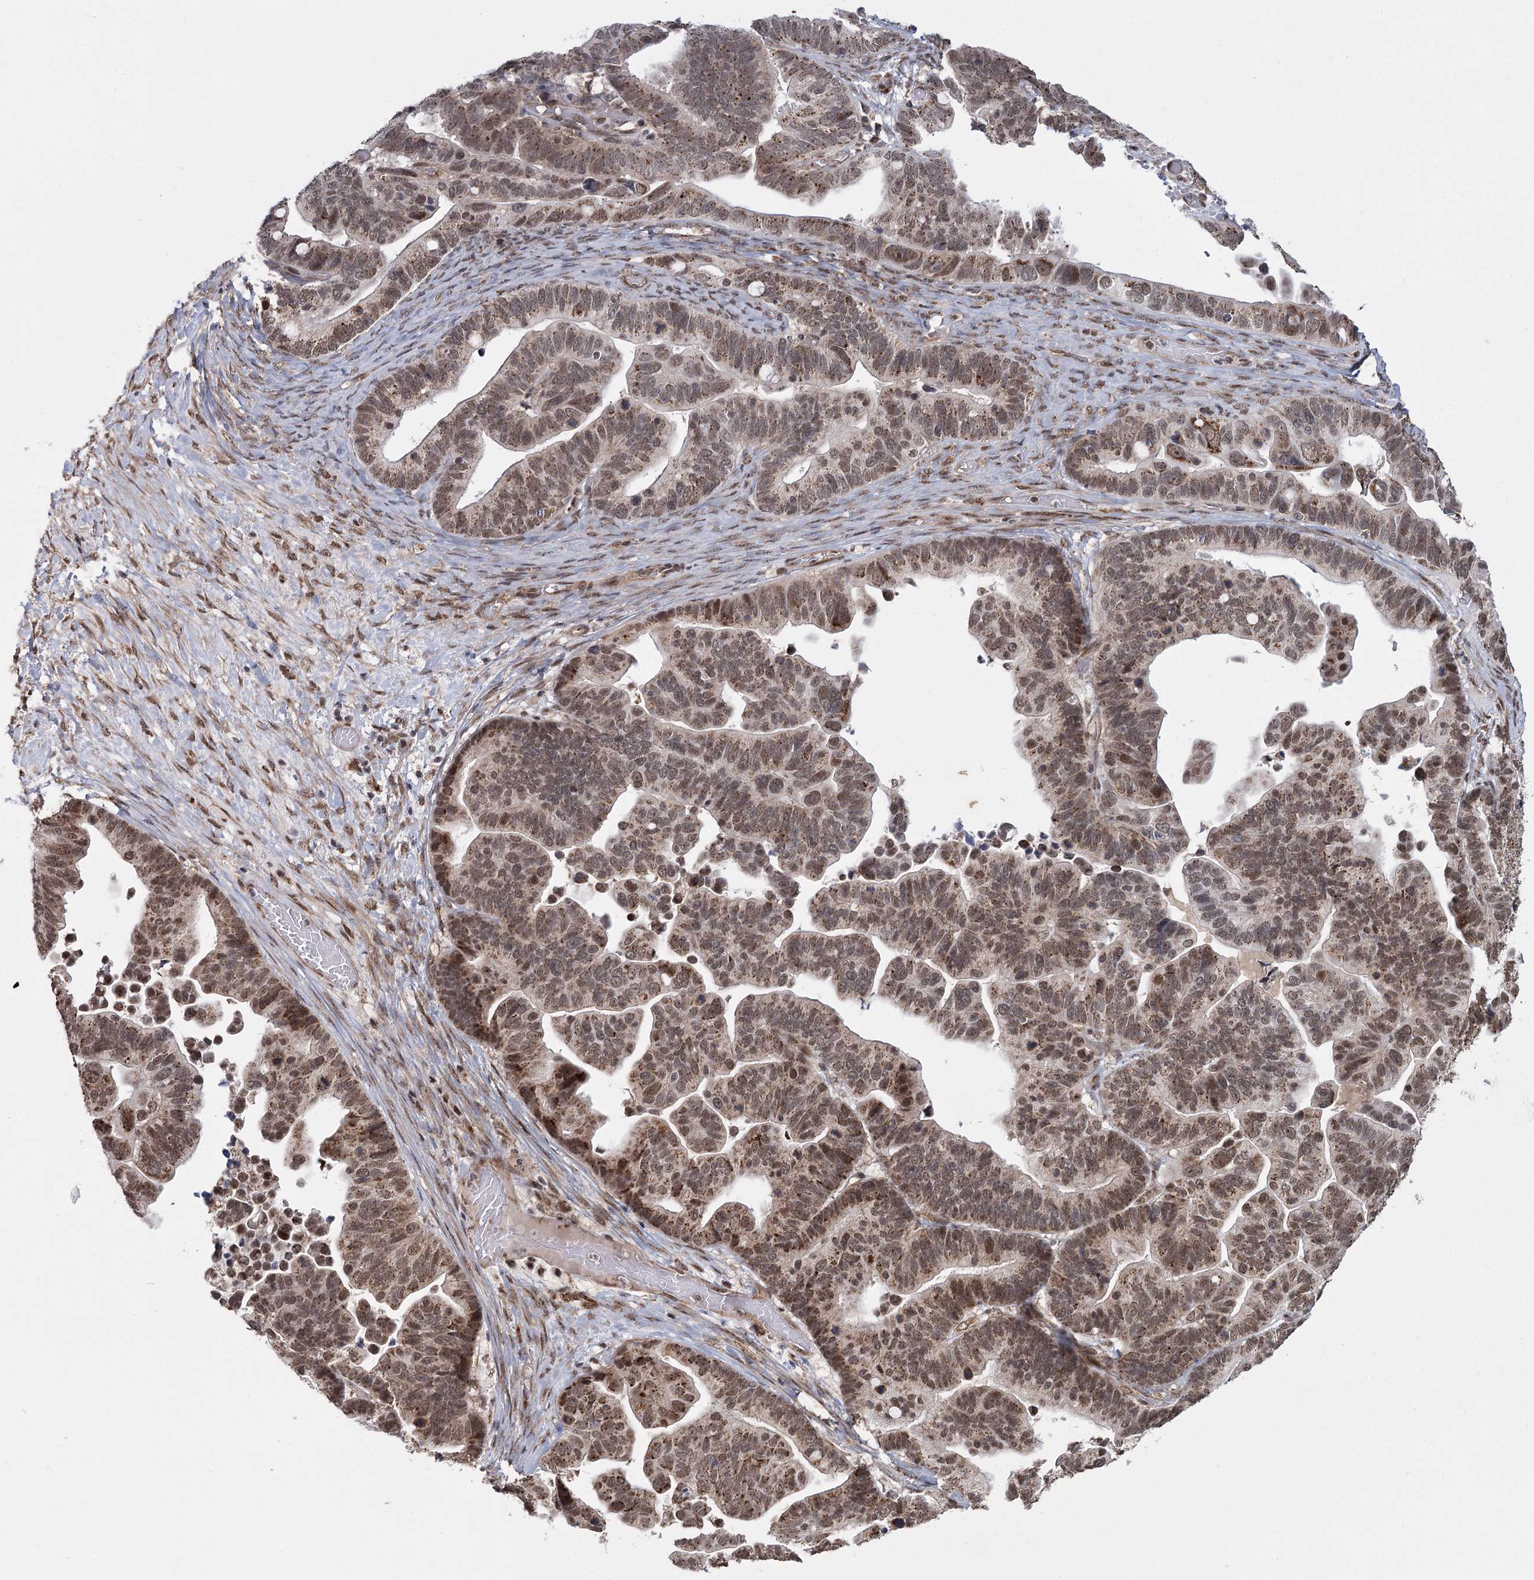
{"staining": {"intensity": "moderate", "quantity": ">75%", "location": "cytoplasmic/membranous,nuclear"}, "tissue": "ovarian cancer", "cell_type": "Tumor cells", "image_type": "cancer", "snomed": [{"axis": "morphology", "description": "Cystadenocarcinoma, serous, NOS"}, {"axis": "topography", "description": "Ovary"}], "caption": "The photomicrograph shows immunohistochemical staining of ovarian cancer. There is moderate cytoplasmic/membranous and nuclear staining is appreciated in about >75% of tumor cells.", "gene": "ZCCHC24", "patient": {"sex": "female", "age": 56}}